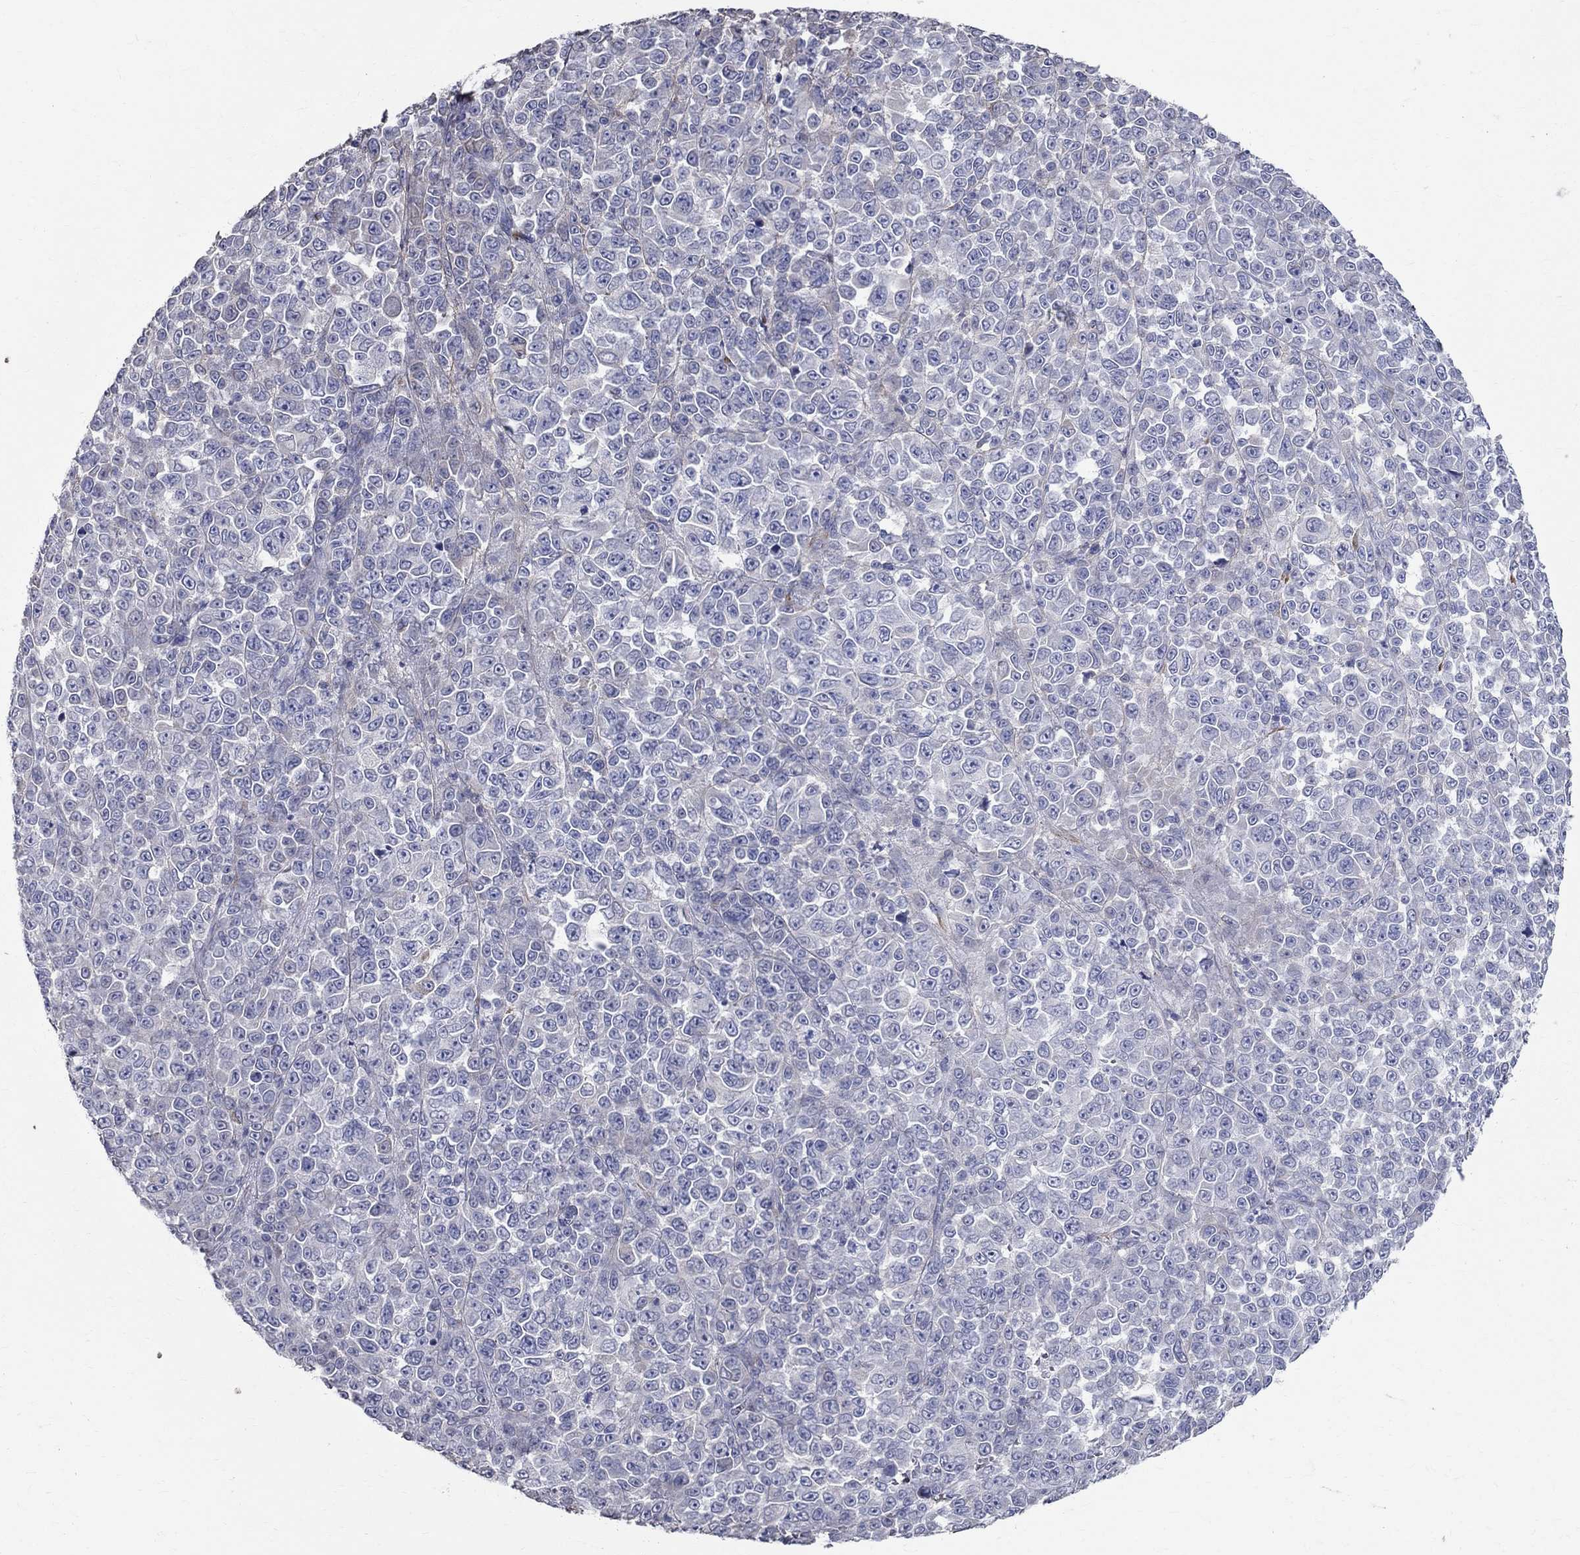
{"staining": {"intensity": "negative", "quantity": "none", "location": "none"}, "tissue": "melanoma", "cell_type": "Tumor cells", "image_type": "cancer", "snomed": [{"axis": "morphology", "description": "Malignant melanoma, NOS"}, {"axis": "topography", "description": "Skin"}], "caption": "High power microscopy photomicrograph of an immunohistochemistry photomicrograph of malignant melanoma, revealing no significant expression in tumor cells. The staining is performed using DAB brown chromogen with nuclei counter-stained in using hematoxylin.", "gene": "ANXA10", "patient": {"sex": "female", "age": 95}}